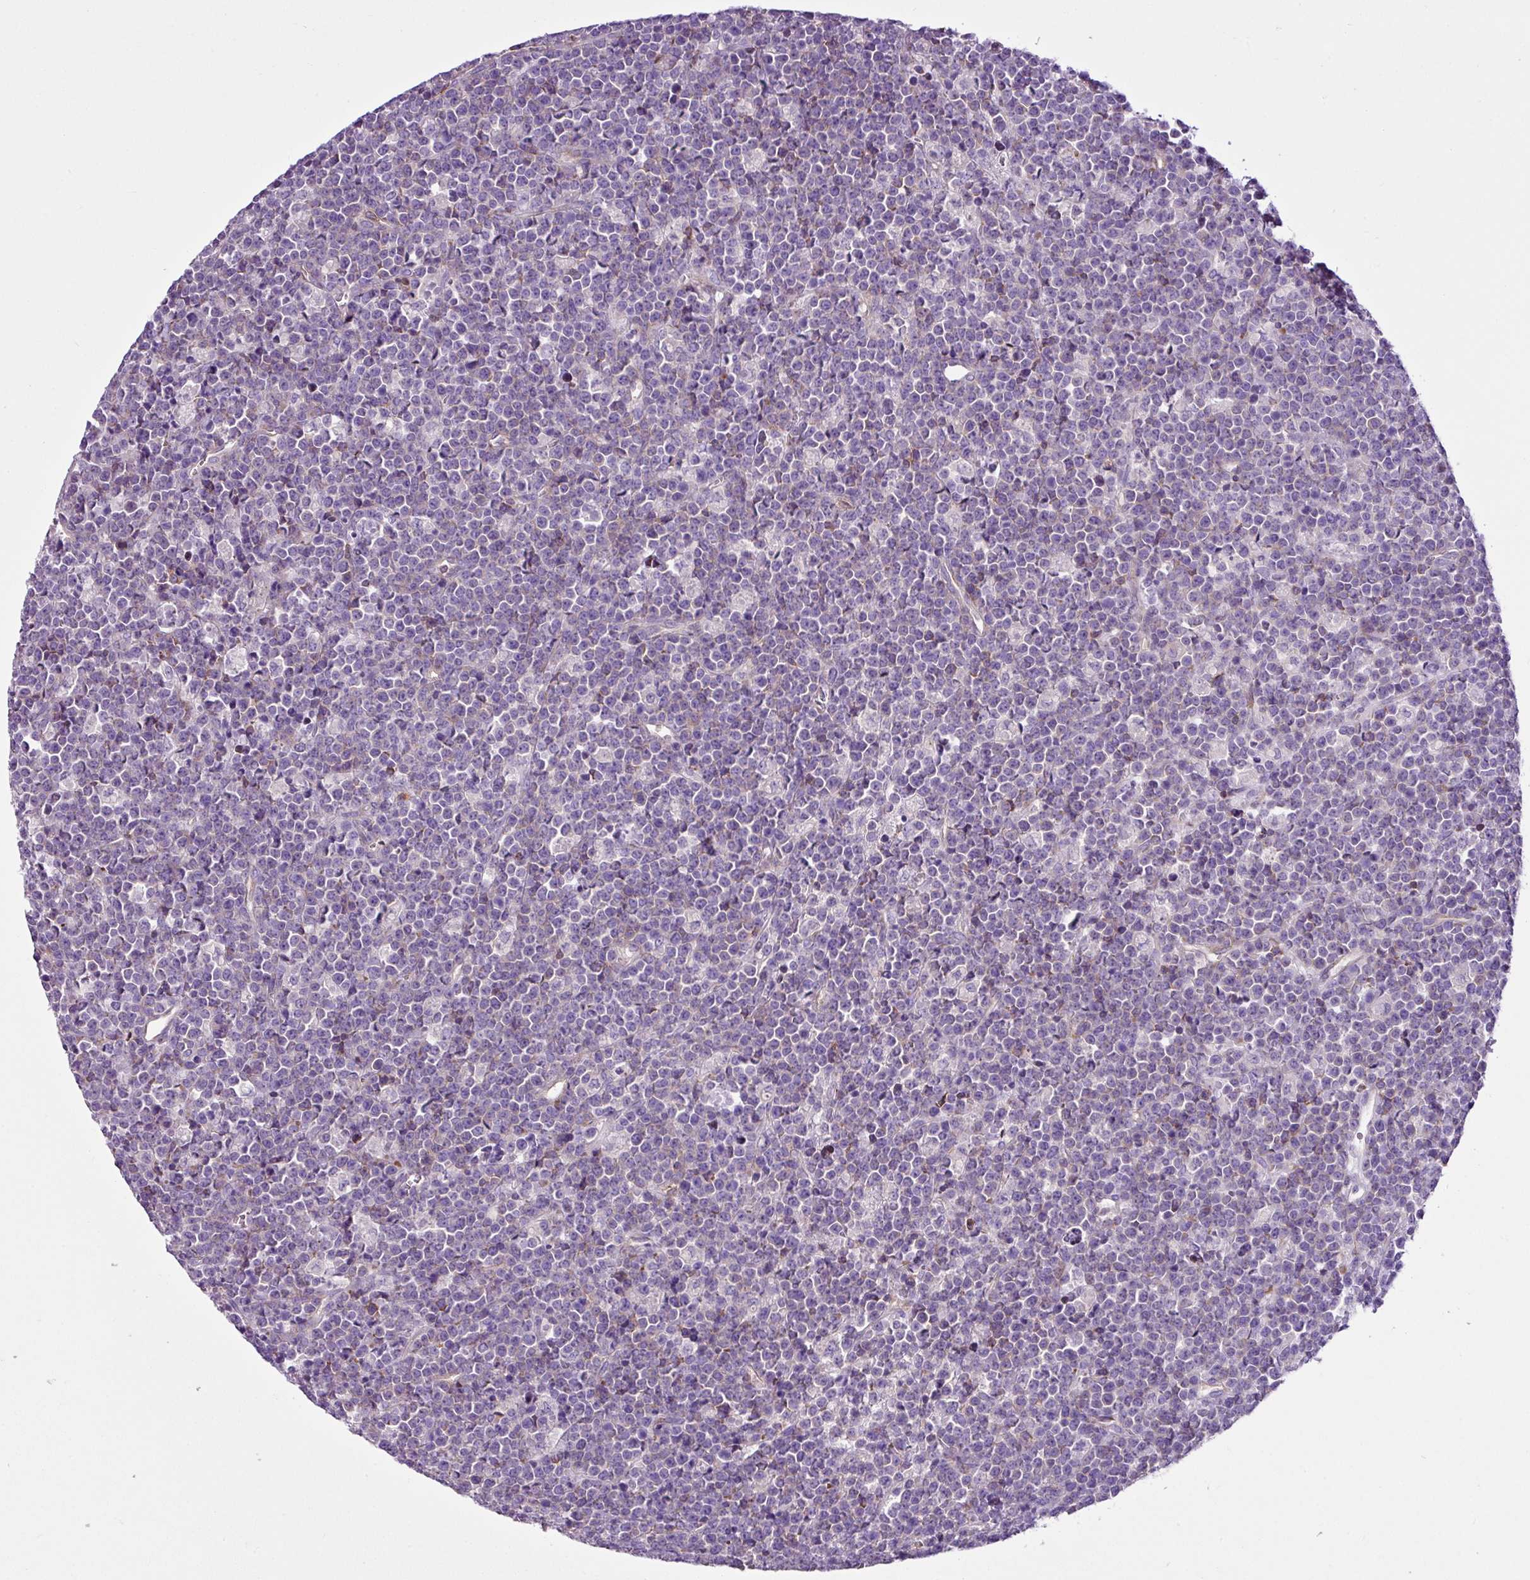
{"staining": {"intensity": "negative", "quantity": "none", "location": "none"}, "tissue": "lymphoma", "cell_type": "Tumor cells", "image_type": "cancer", "snomed": [{"axis": "morphology", "description": "Malignant lymphoma, non-Hodgkin's type, High grade"}, {"axis": "topography", "description": "Ovary"}], "caption": "Immunohistochemistry (IHC) of lymphoma demonstrates no positivity in tumor cells.", "gene": "EME2", "patient": {"sex": "female", "age": 56}}